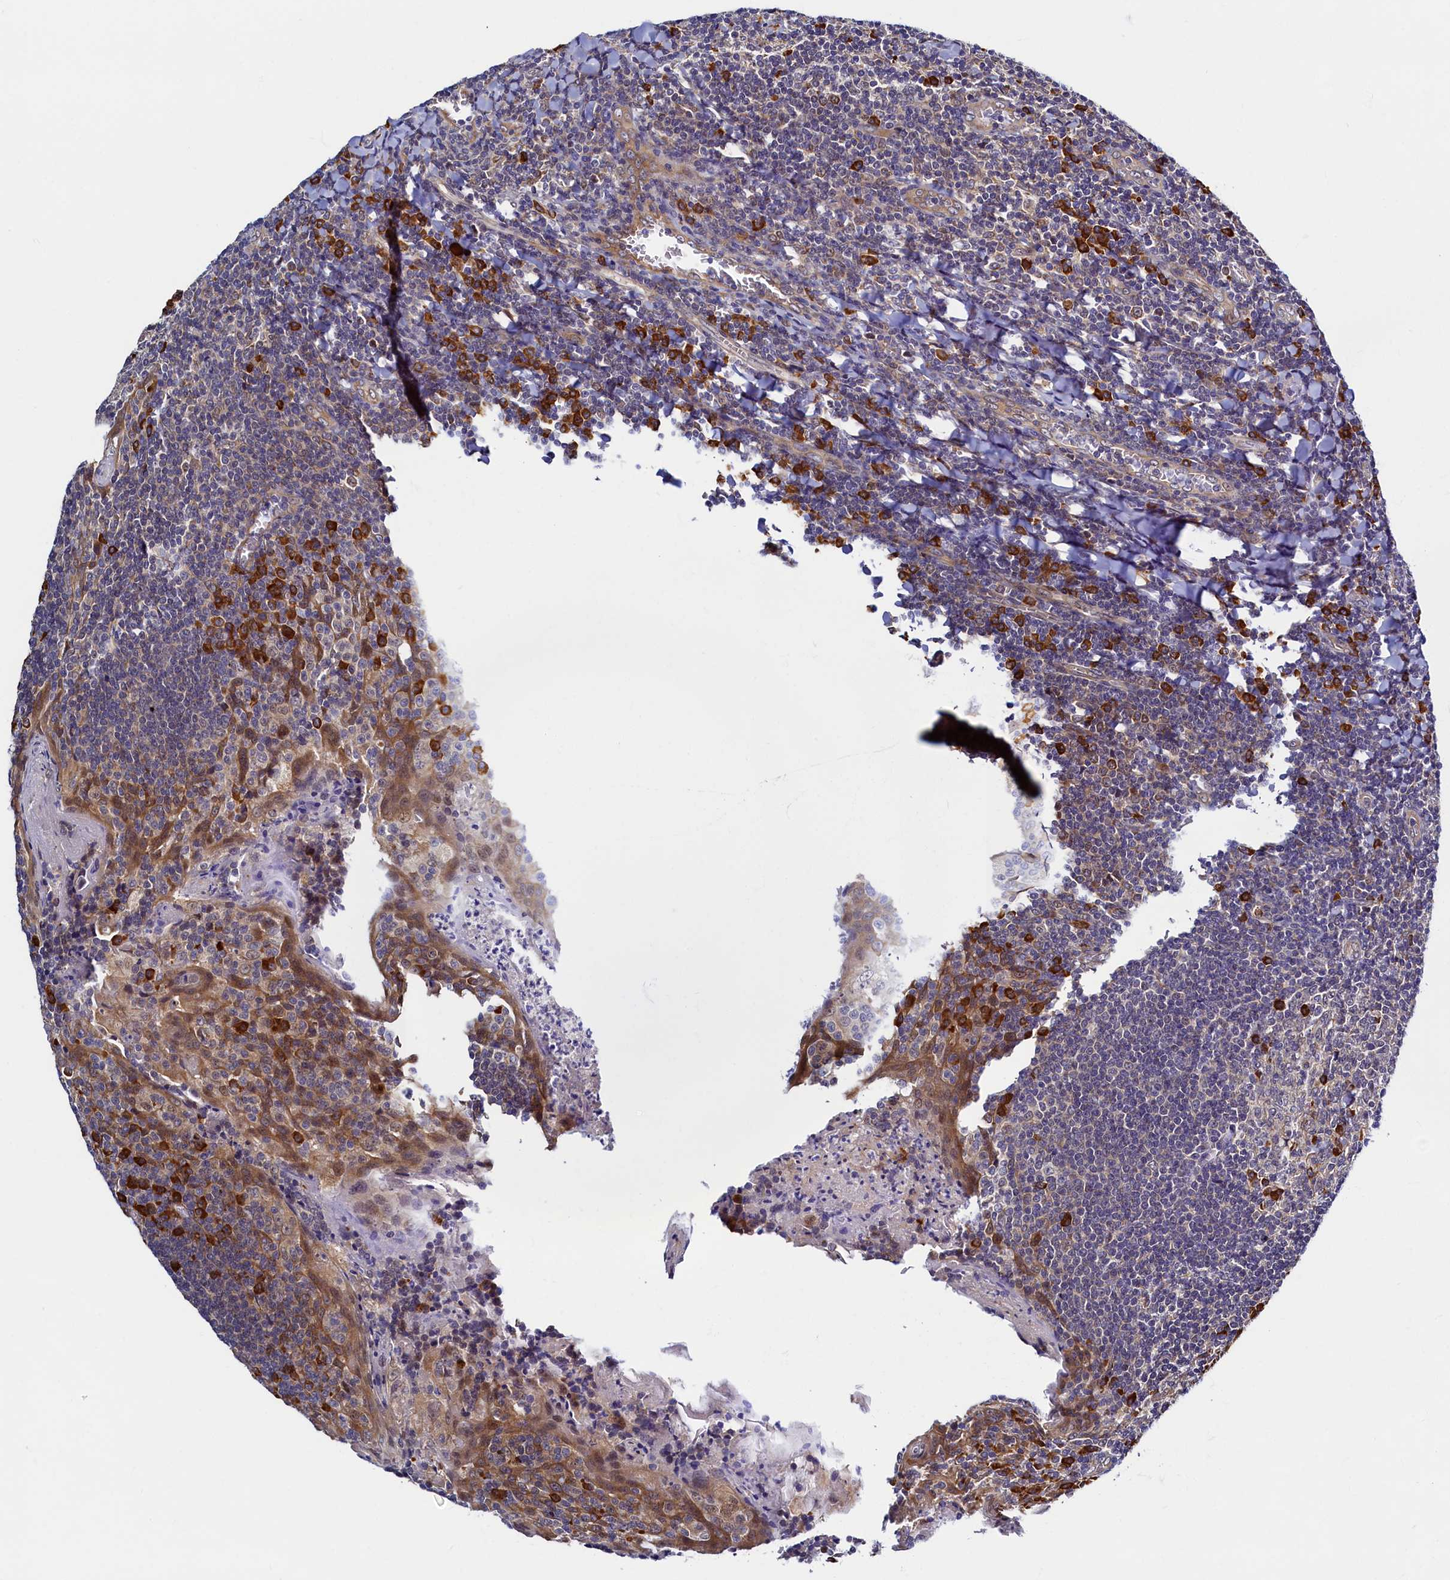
{"staining": {"intensity": "negative", "quantity": "none", "location": "none"}, "tissue": "tonsil", "cell_type": "Germinal center cells", "image_type": "normal", "snomed": [{"axis": "morphology", "description": "Normal tissue, NOS"}, {"axis": "topography", "description": "Tonsil"}], "caption": "Immunohistochemistry of normal human tonsil demonstrates no positivity in germinal center cells. (Immunohistochemistry, brightfield microscopy, high magnification).", "gene": "SLC16A14", "patient": {"sex": "male", "age": 27}}